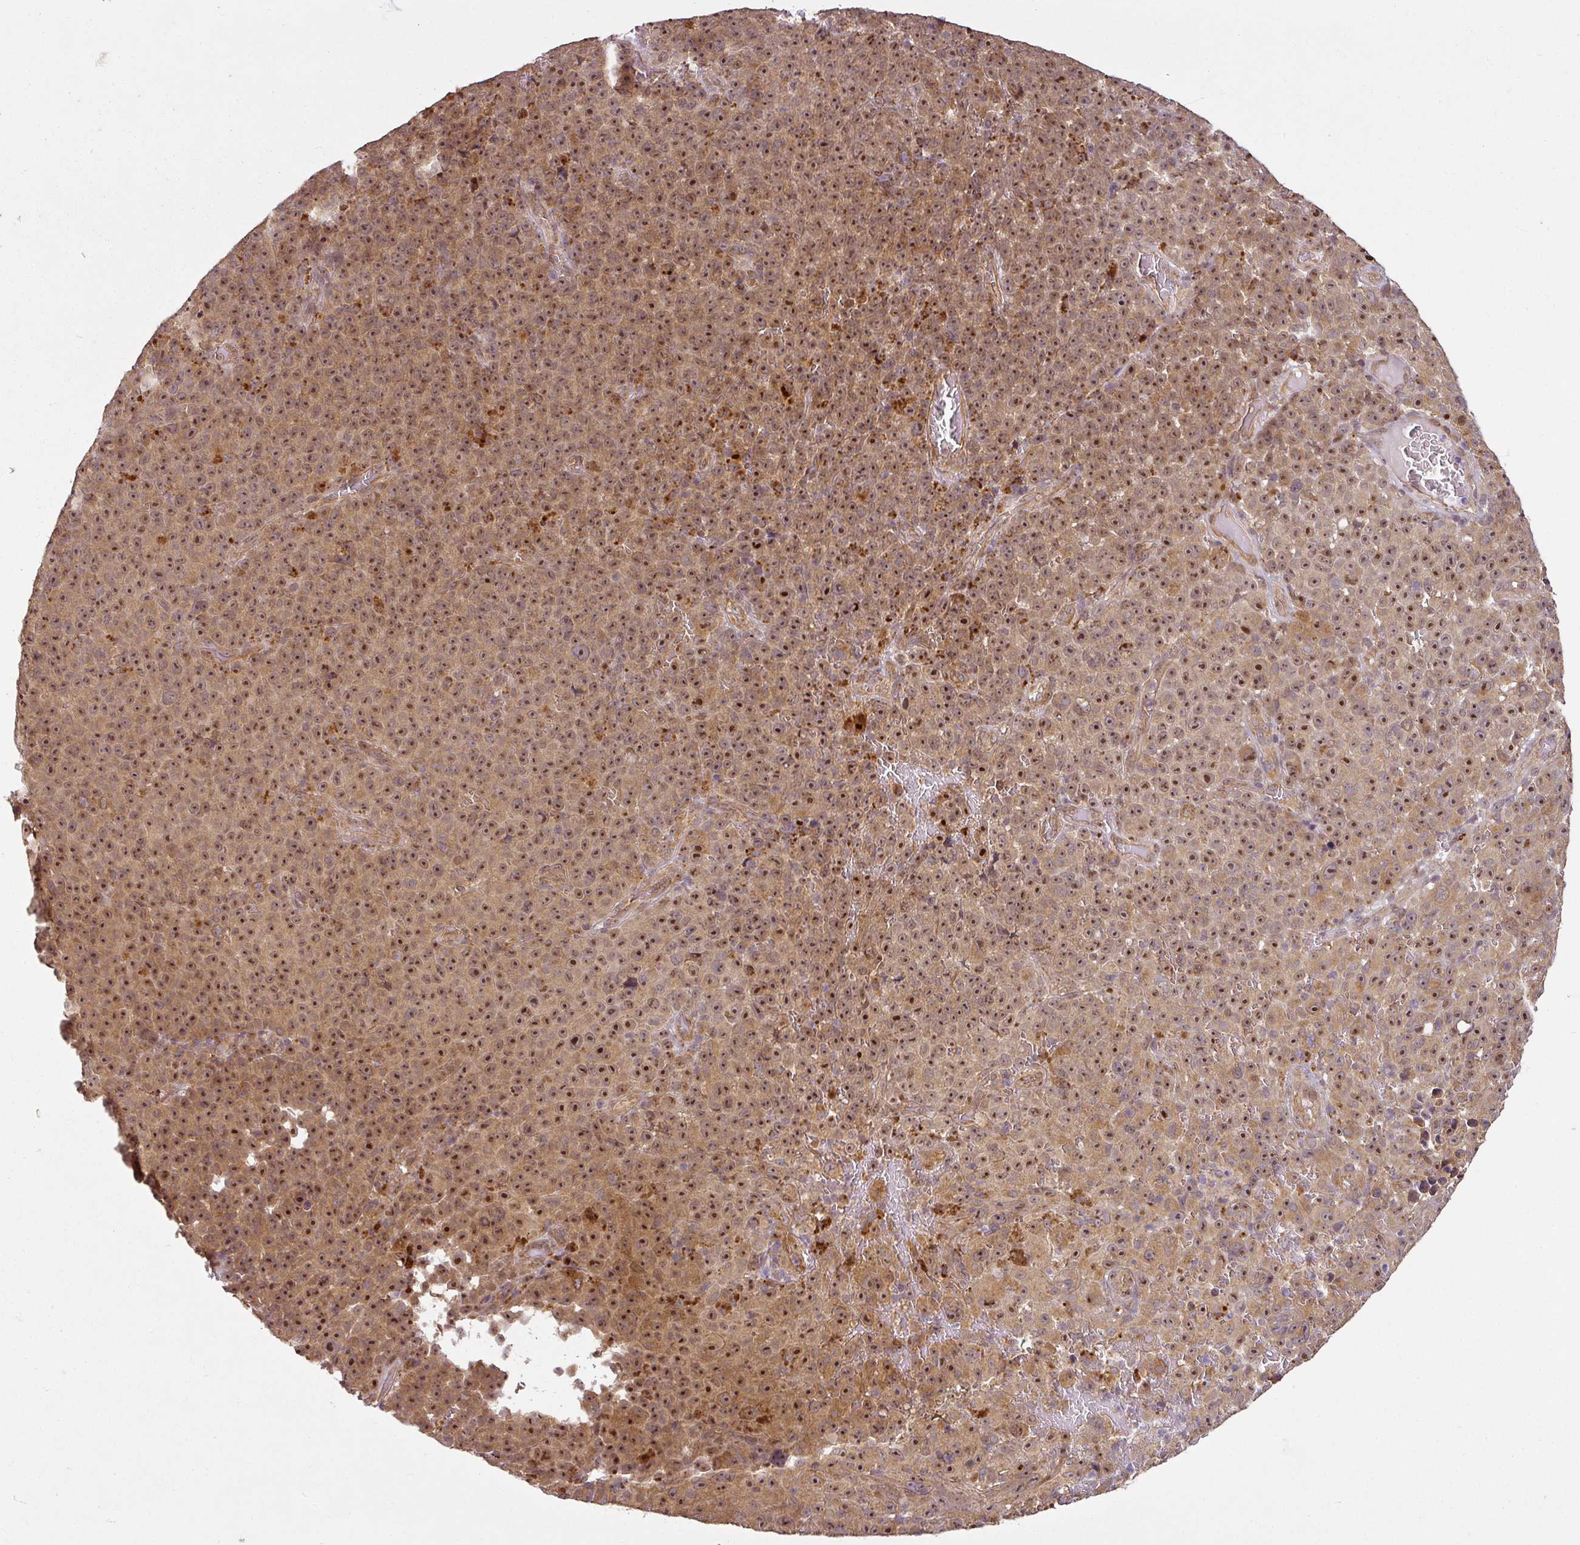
{"staining": {"intensity": "moderate", "quantity": ">75%", "location": "cytoplasmic/membranous,nuclear"}, "tissue": "melanoma", "cell_type": "Tumor cells", "image_type": "cancer", "snomed": [{"axis": "morphology", "description": "Malignant melanoma, NOS"}, {"axis": "topography", "description": "Skin"}], "caption": "Malignant melanoma tissue demonstrates moderate cytoplasmic/membranous and nuclear staining in about >75% of tumor cells, visualized by immunohistochemistry.", "gene": "DIMT1", "patient": {"sex": "female", "age": 82}}